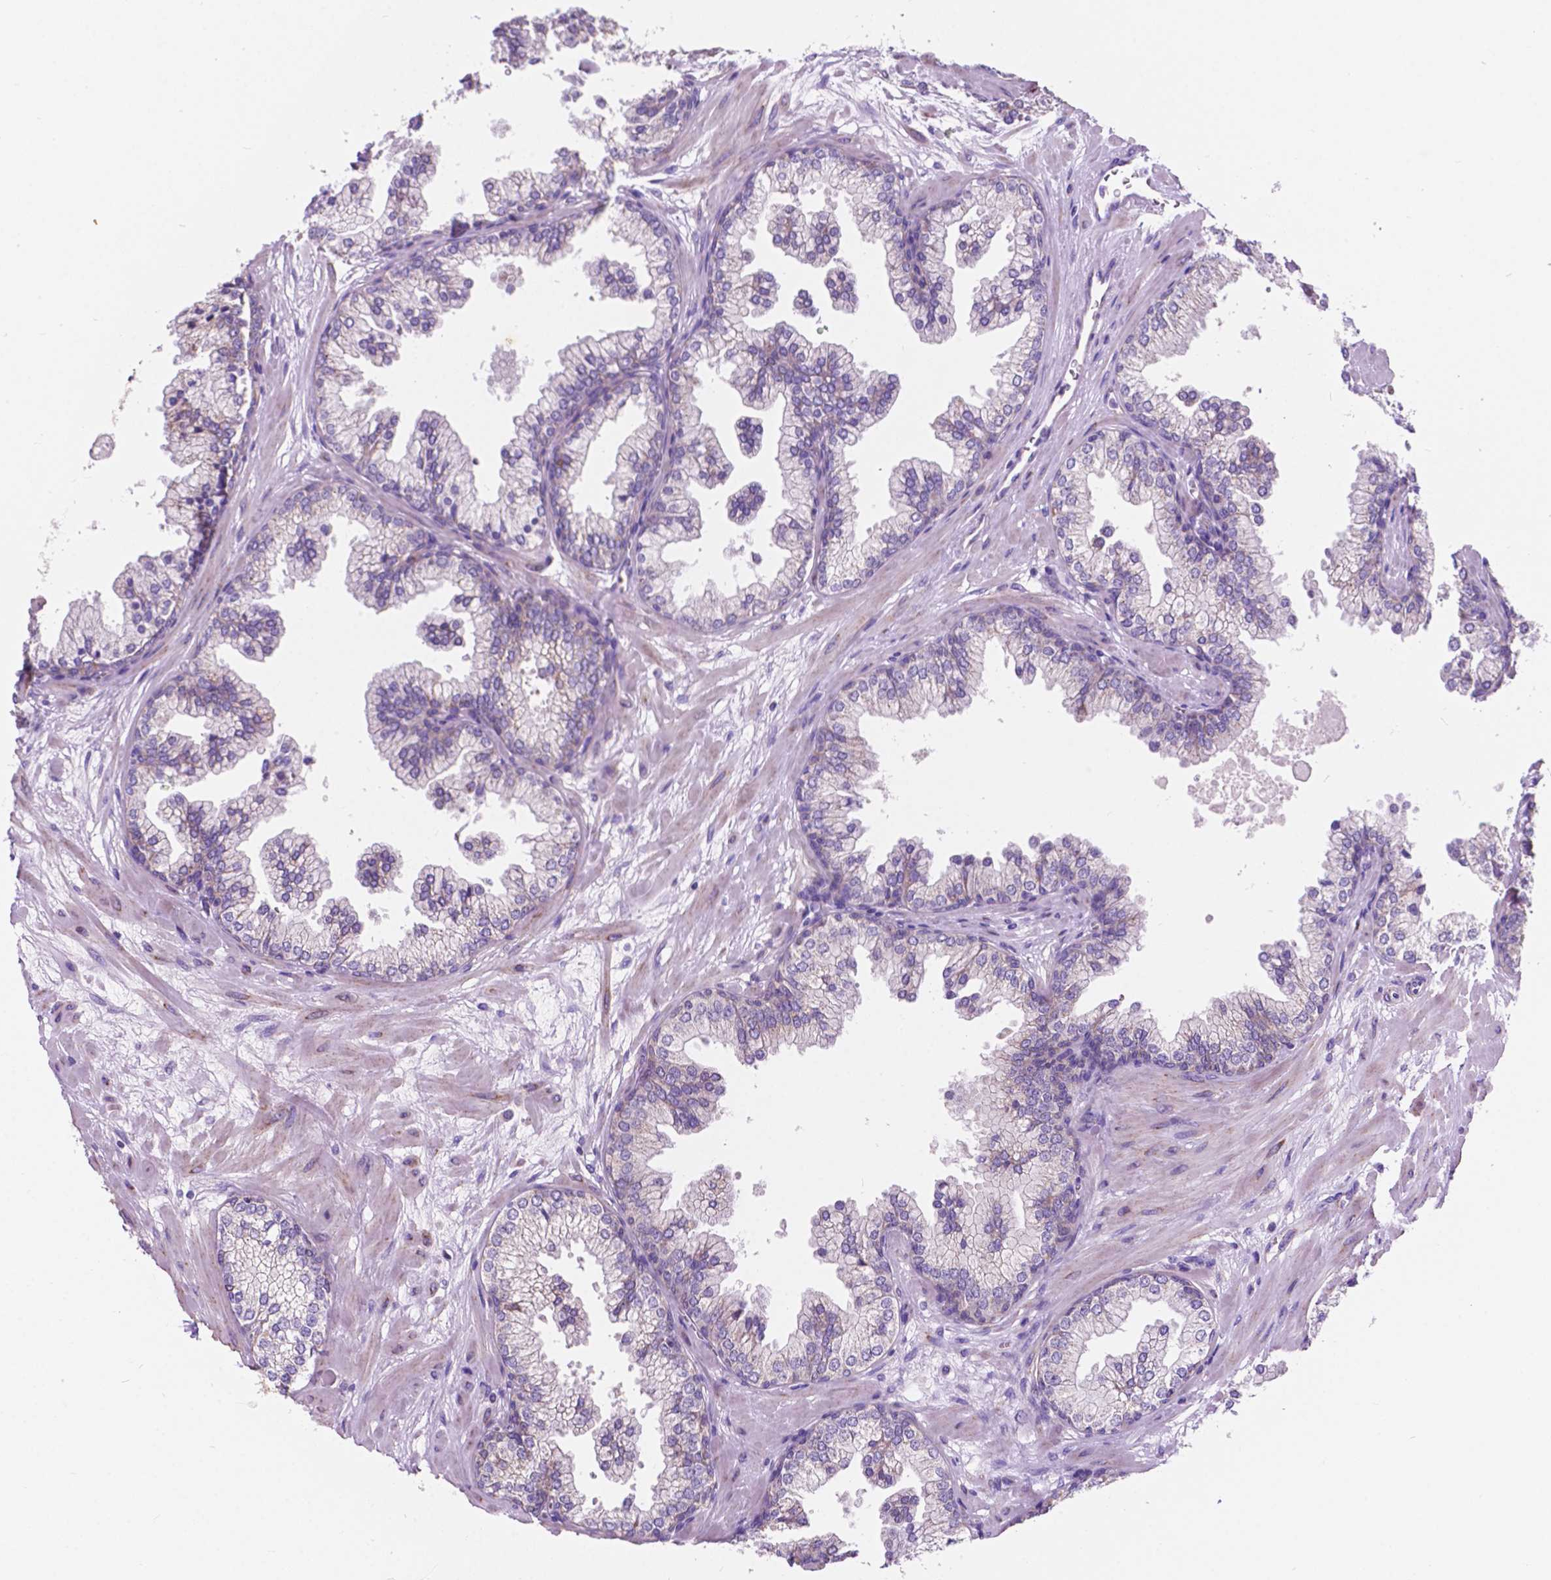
{"staining": {"intensity": "weak", "quantity": "<25%", "location": "cytoplasmic/membranous"}, "tissue": "prostate", "cell_type": "Glandular cells", "image_type": "normal", "snomed": [{"axis": "morphology", "description": "Normal tissue, NOS"}, {"axis": "topography", "description": "Prostate"}, {"axis": "topography", "description": "Peripheral nerve tissue"}], "caption": "Immunohistochemical staining of unremarkable prostate demonstrates no significant expression in glandular cells.", "gene": "TRPV5", "patient": {"sex": "male", "age": 61}}